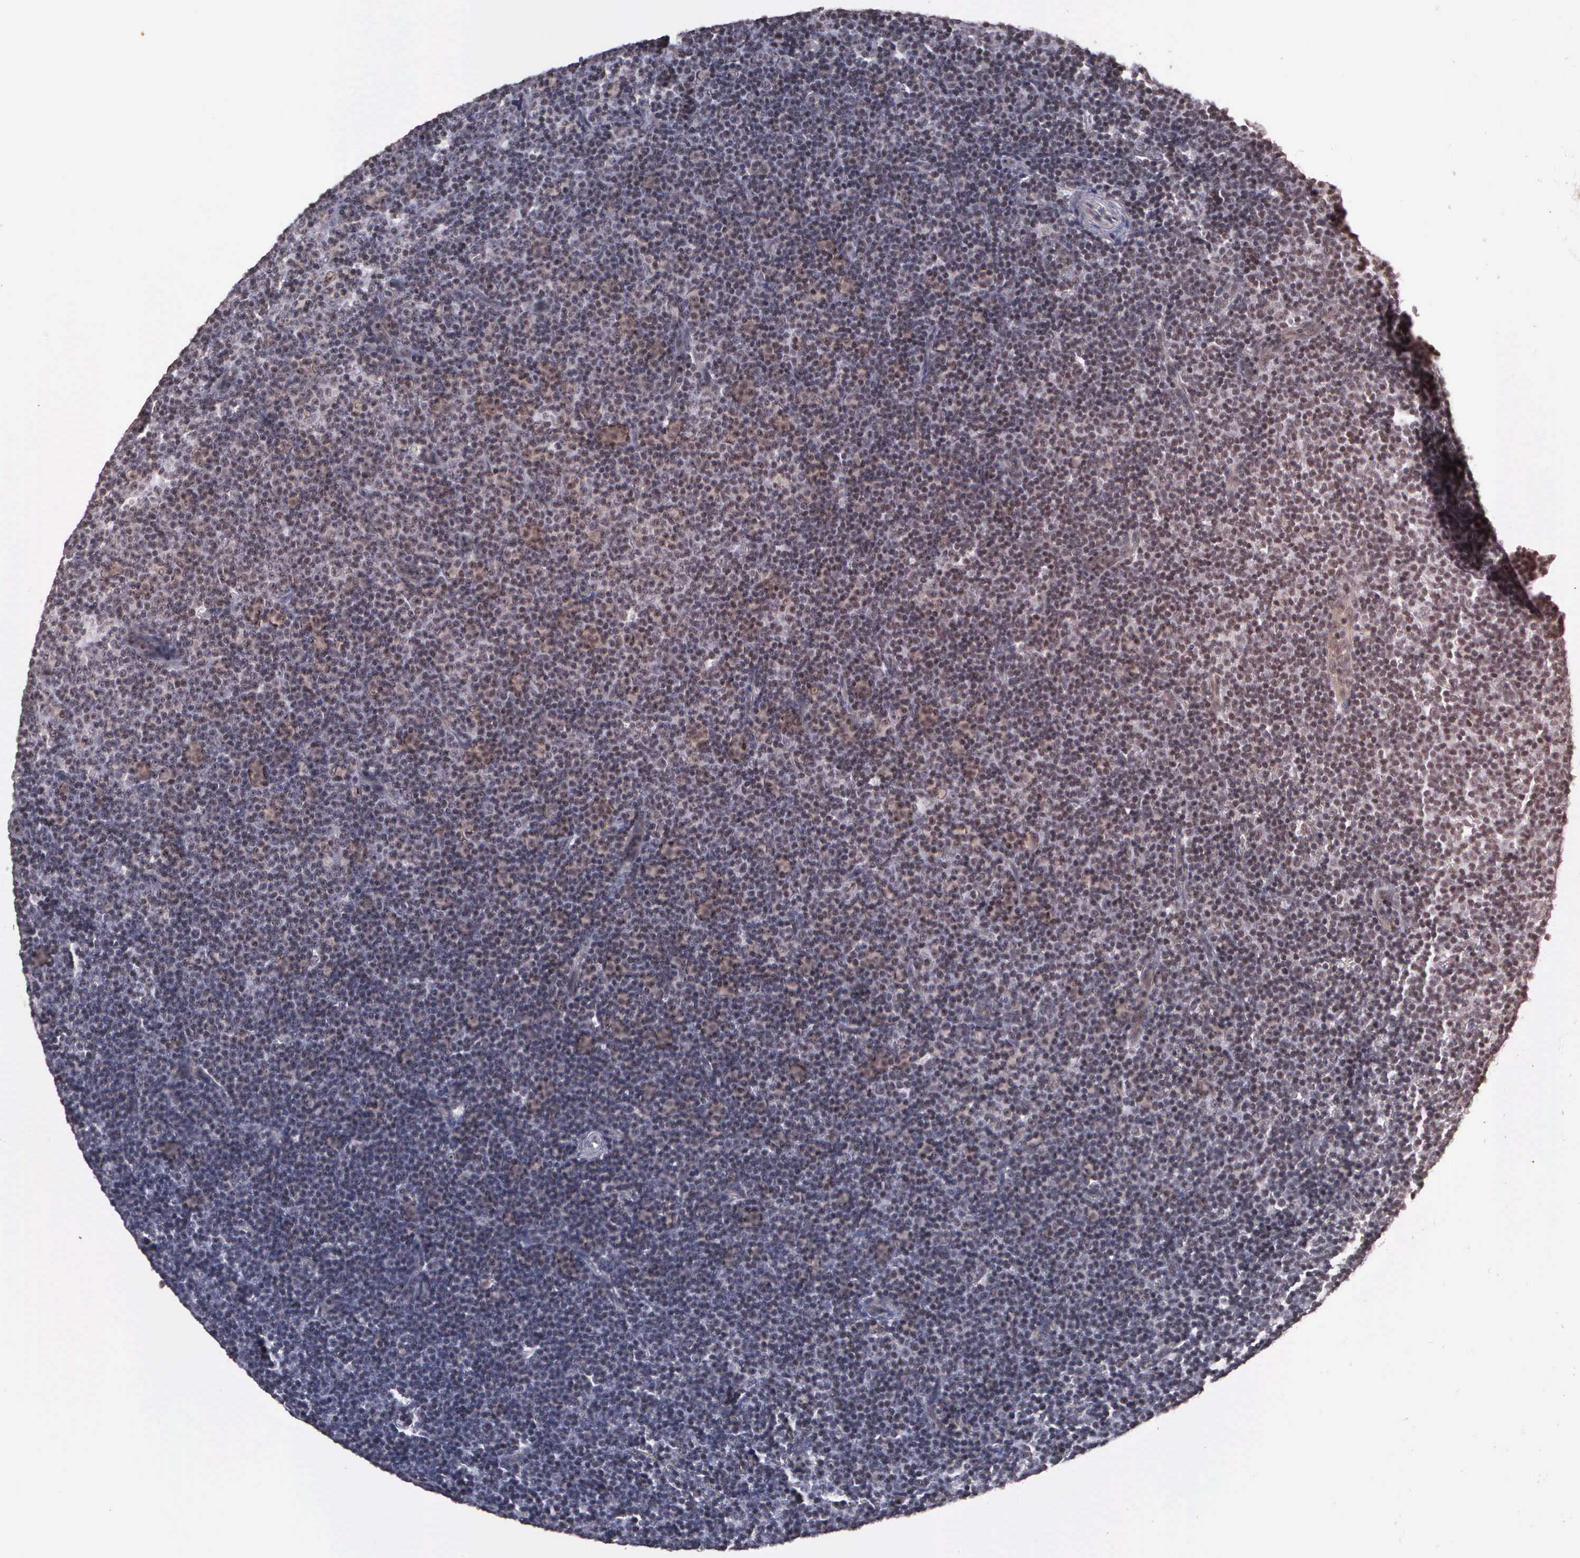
{"staining": {"intensity": "weak", "quantity": "25%-75%", "location": "cytoplasmic/membranous,nuclear"}, "tissue": "lymphoma", "cell_type": "Tumor cells", "image_type": "cancer", "snomed": [{"axis": "morphology", "description": "Malignant lymphoma, non-Hodgkin's type, Low grade"}, {"axis": "topography", "description": "Lymph node"}], "caption": "IHC (DAB) staining of human lymphoma reveals weak cytoplasmic/membranous and nuclear protein positivity in approximately 25%-75% of tumor cells.", "gene": "GTF2A1", "patient": {"sex": "male", "age": 57}}